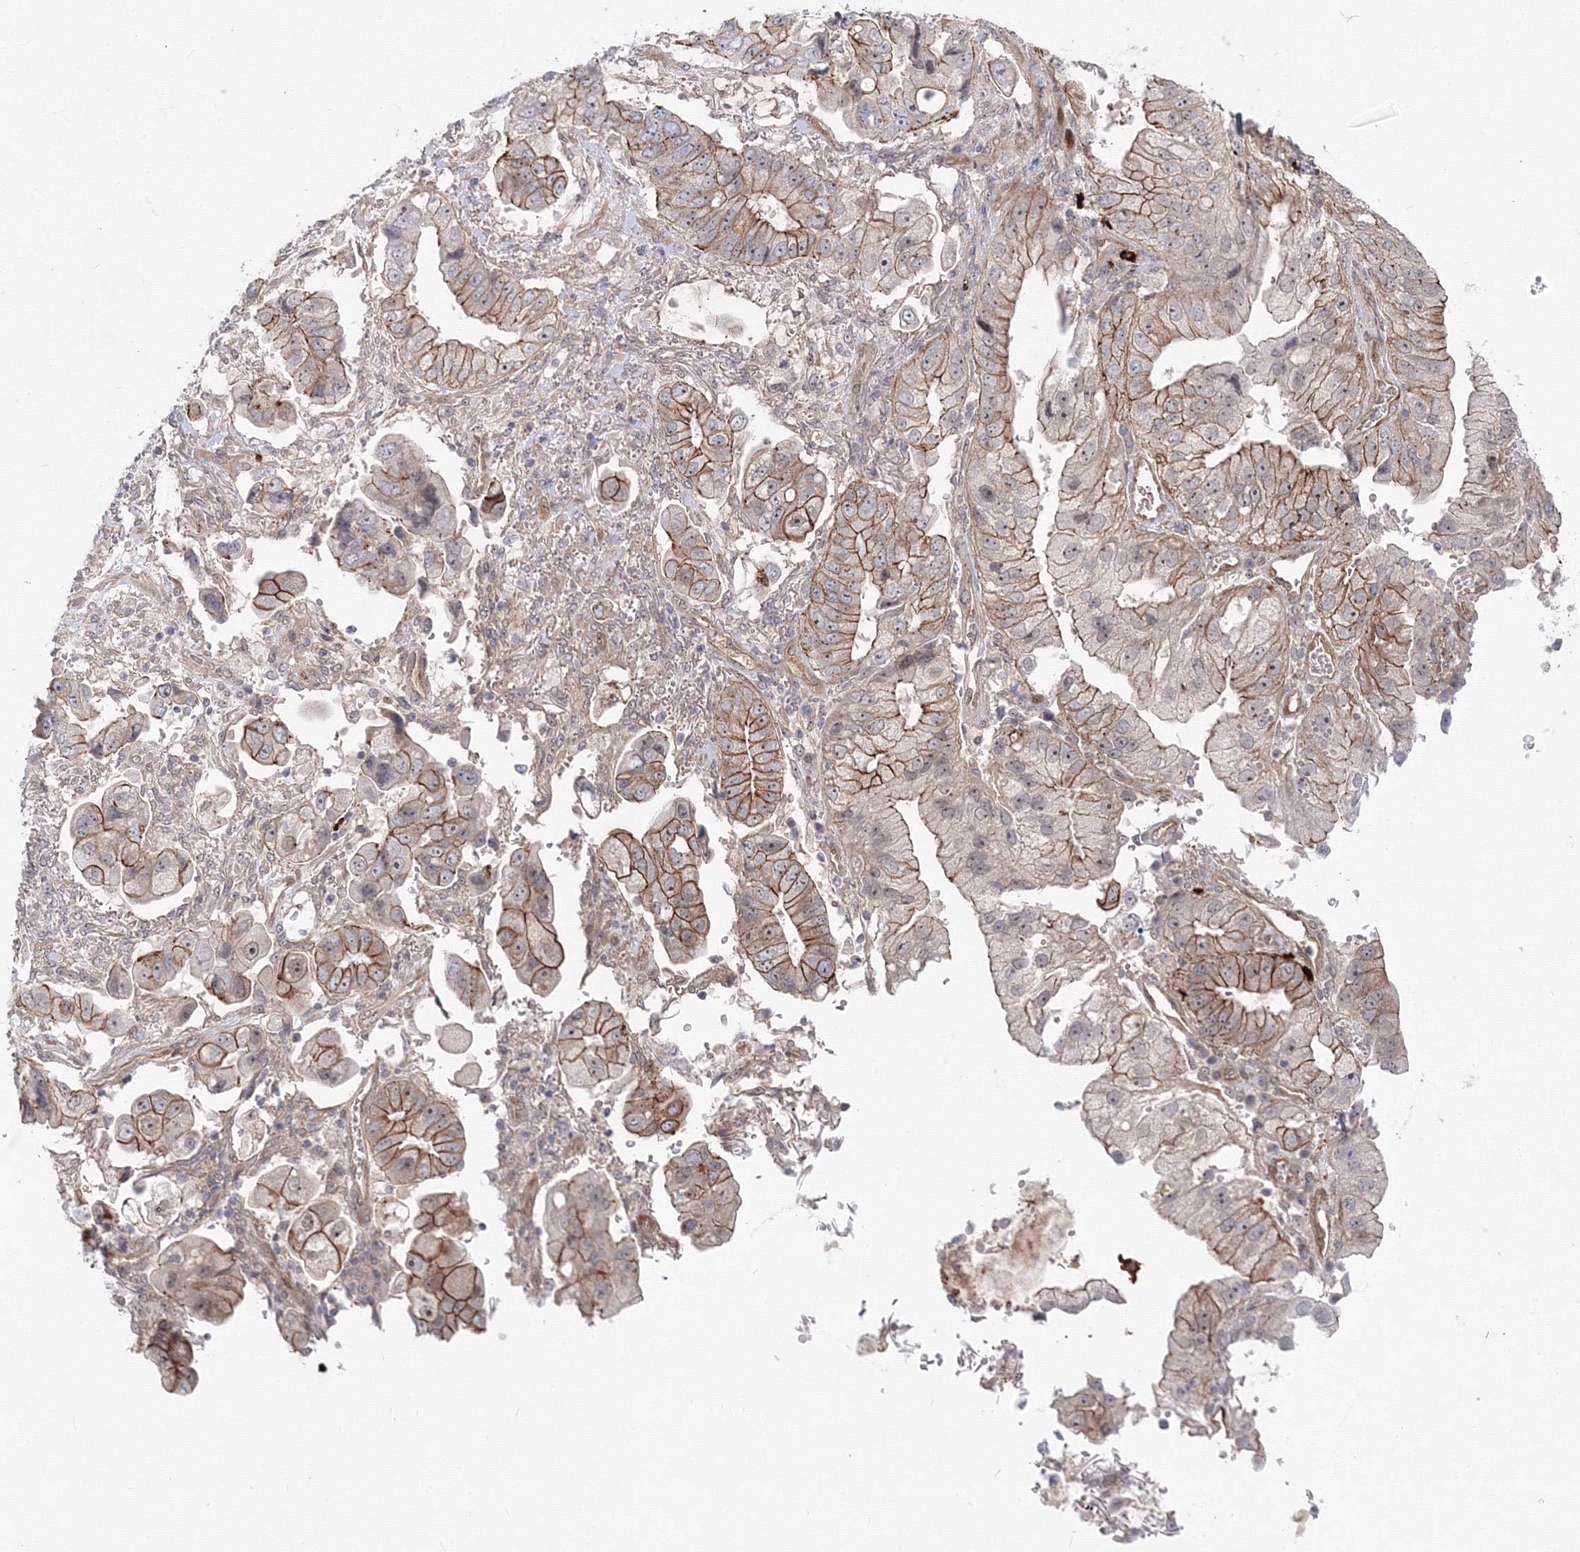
{"staining": {"intensity": "moderate", "quantity": ">75%", "location": "cytoplasmic/membranous"}, "tissue": "stomach cancer", "cell_type": "Tumor cells", "image_type": "cancer", "snomed": [{"axis": "morphology", "description": "Adenocarcinoma, NOS"}, {"axis": "topography", "description": "Stomach"}], "caption": "An immunohistochemistry micrograph of tumor tissue is shown. Protein staining in brown highlights moderate cytoplasmic/membranous positivity in stomach adenocarcinoma within tumor cells.", "gene": "SH3PXD2A", "patient": {"sex": "male", "age": 62}}